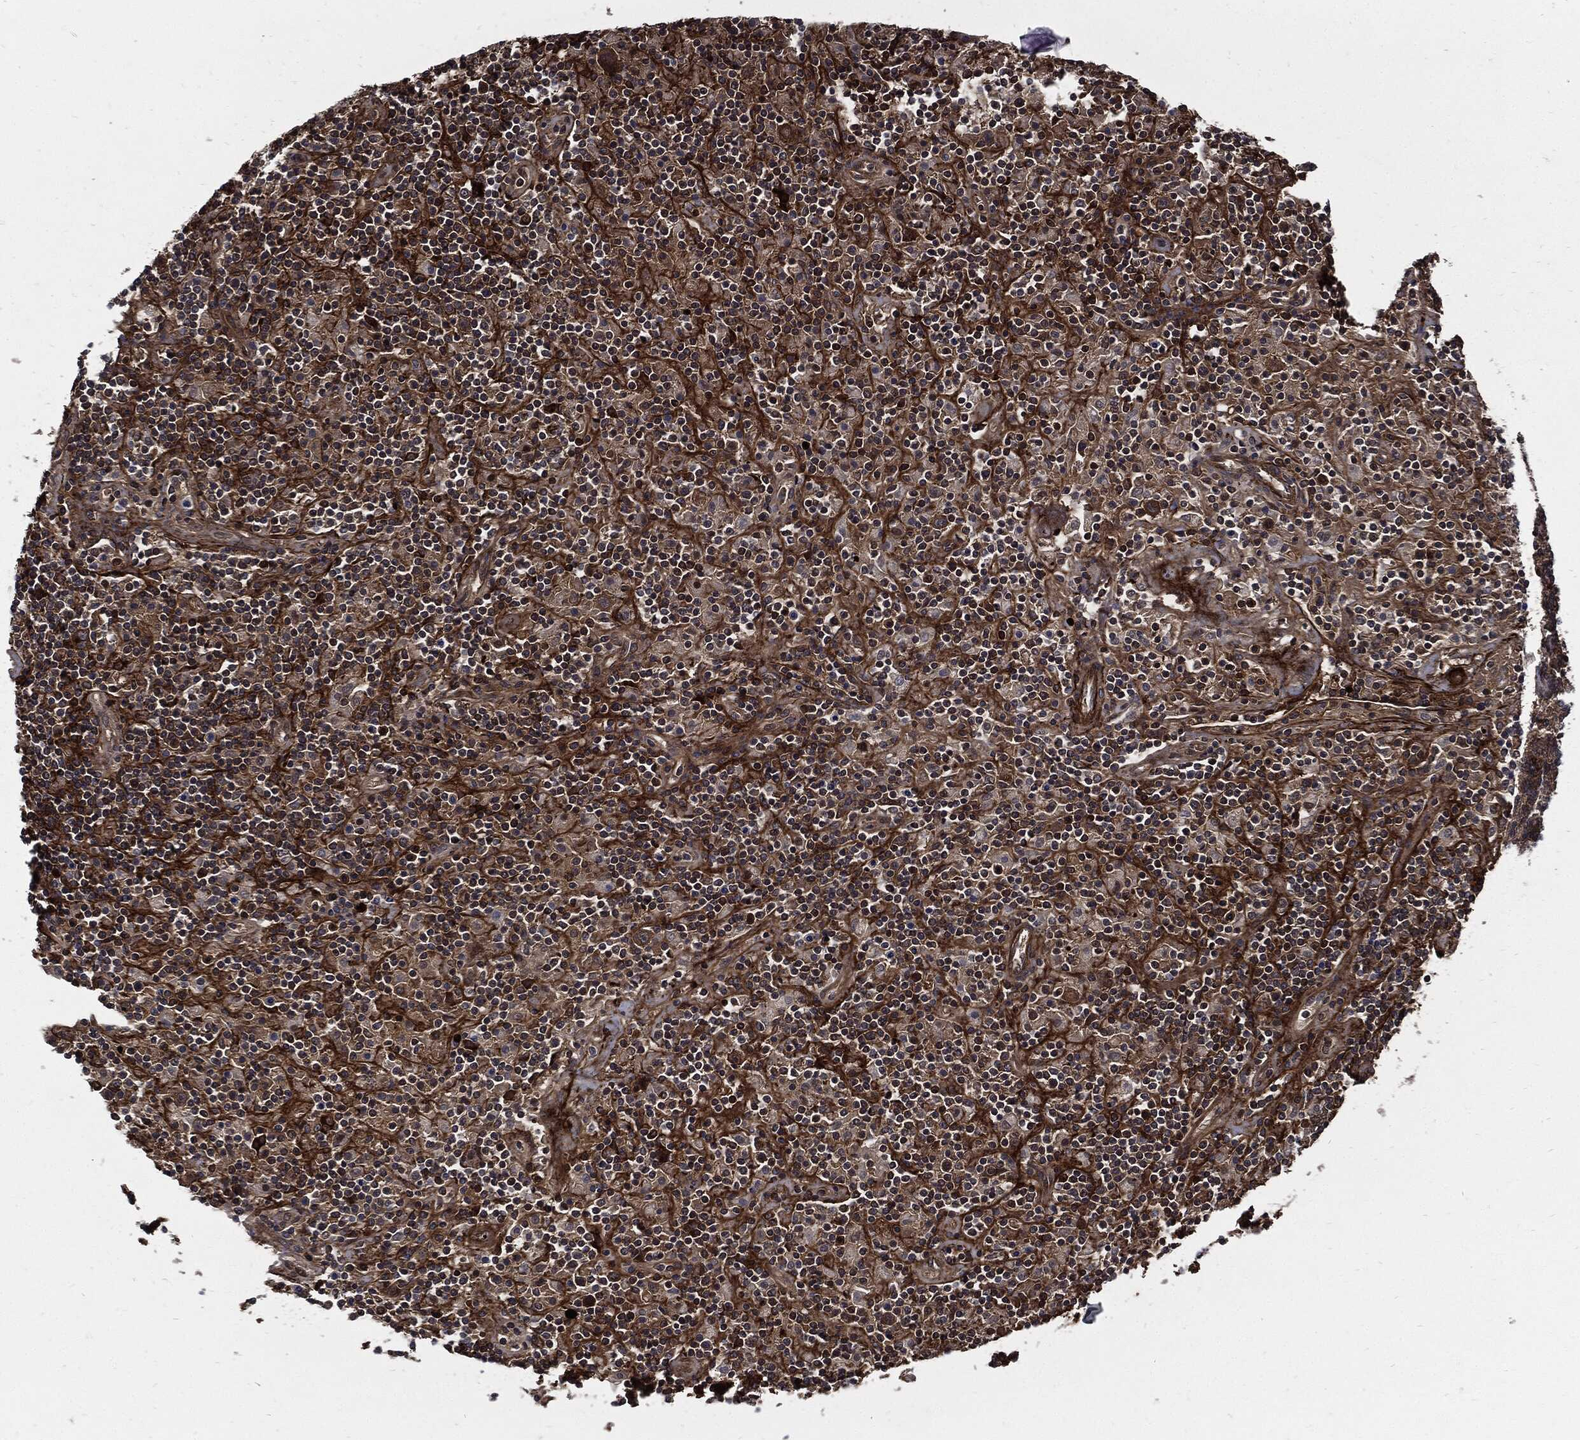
{"staining": {"intensity": "strong", "quantity": ">75%", "location": "cytoplasmic/membranous"}, "tissue": "lymphoma", "cell_type": "Tumor cells", "image_type": "cancer", "snomed": [{"axis": "morphology", "description": "Hodgkin's disease, NOS"}, {"axis": "topography", "description": "Lymph node"}], "caption": "Lymphoma was stained to show a protein in brown. There is high levels of strong cytoplasmic/membranous expression in approximately >75% of tumor cells.", "gene": "CLU", "patient": {"sex": "male", "age": 70}}